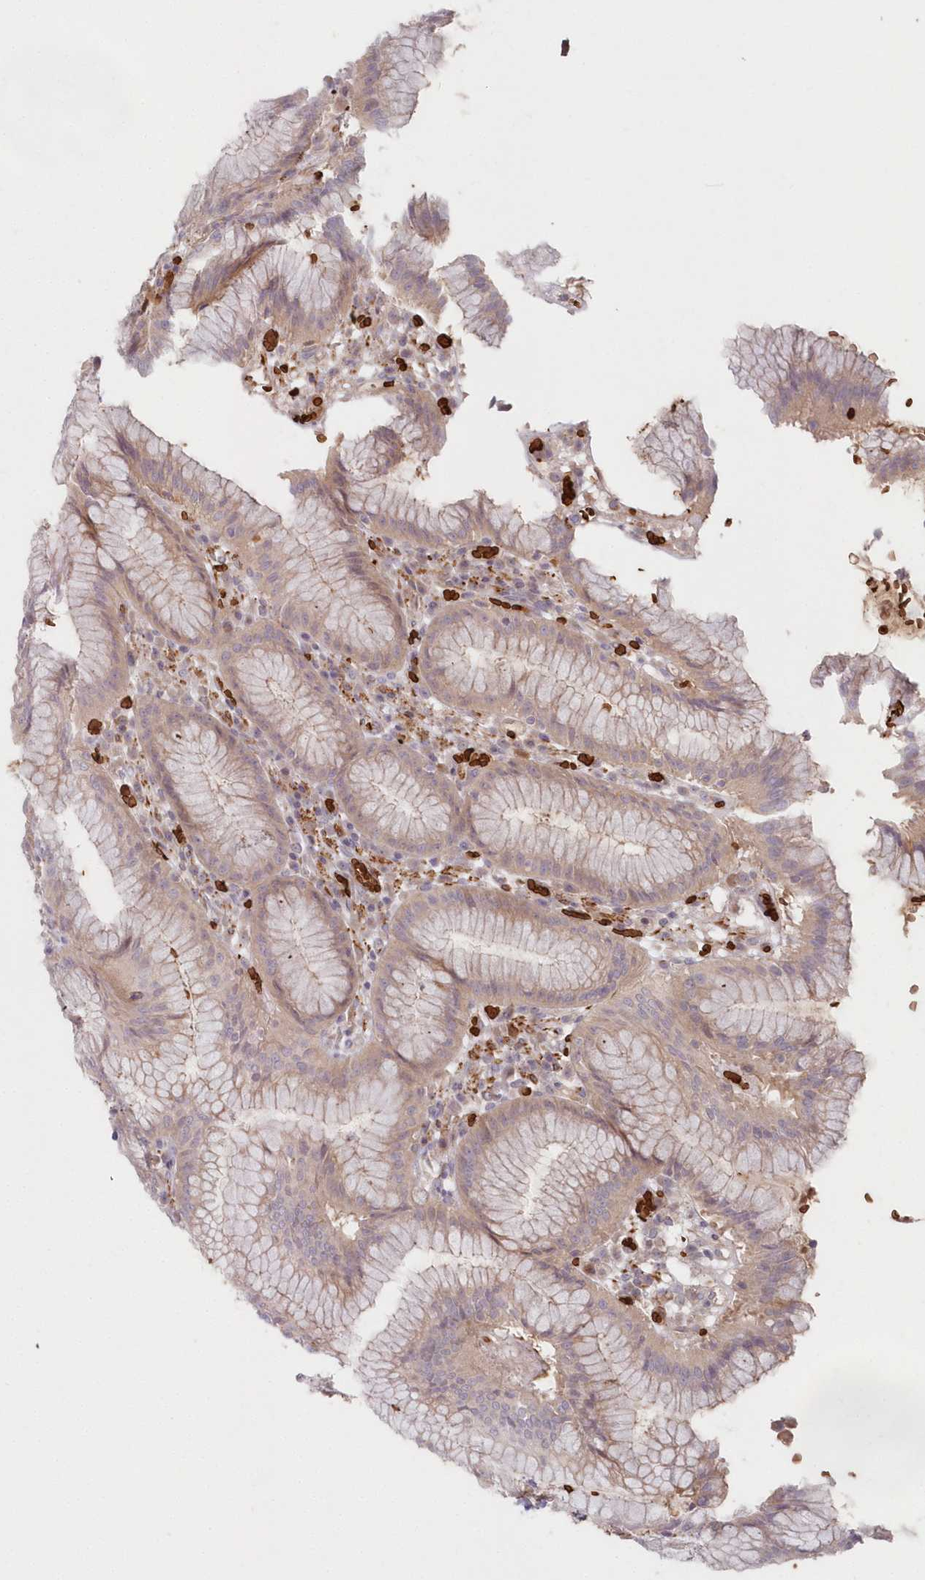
{"staining": {"intensity": "weak", "quantity": "25%-75%", "location": "cytoplasmic/membranous"}, "tissue": "stomach", "cell_type": "Glandular cells", "image_type": "normal", "snomed": [{"axis": "morphology", "description": "Normal tissue, NOS"}, {"axis": "topography", "description": "Stomach"}], "caption": "A micrograph of human stomach stained for a protein exhibits weak cytoplasmic/membranous brown staining in glandular cells. (Stains: DAB (3,3'-diaminobenzidine) in brown, nuclei in blue, Microscopy: brightfield microscopy at high magnification).", "gene": "SERINC1", "patient": {"sex": "male", "age": 55}}